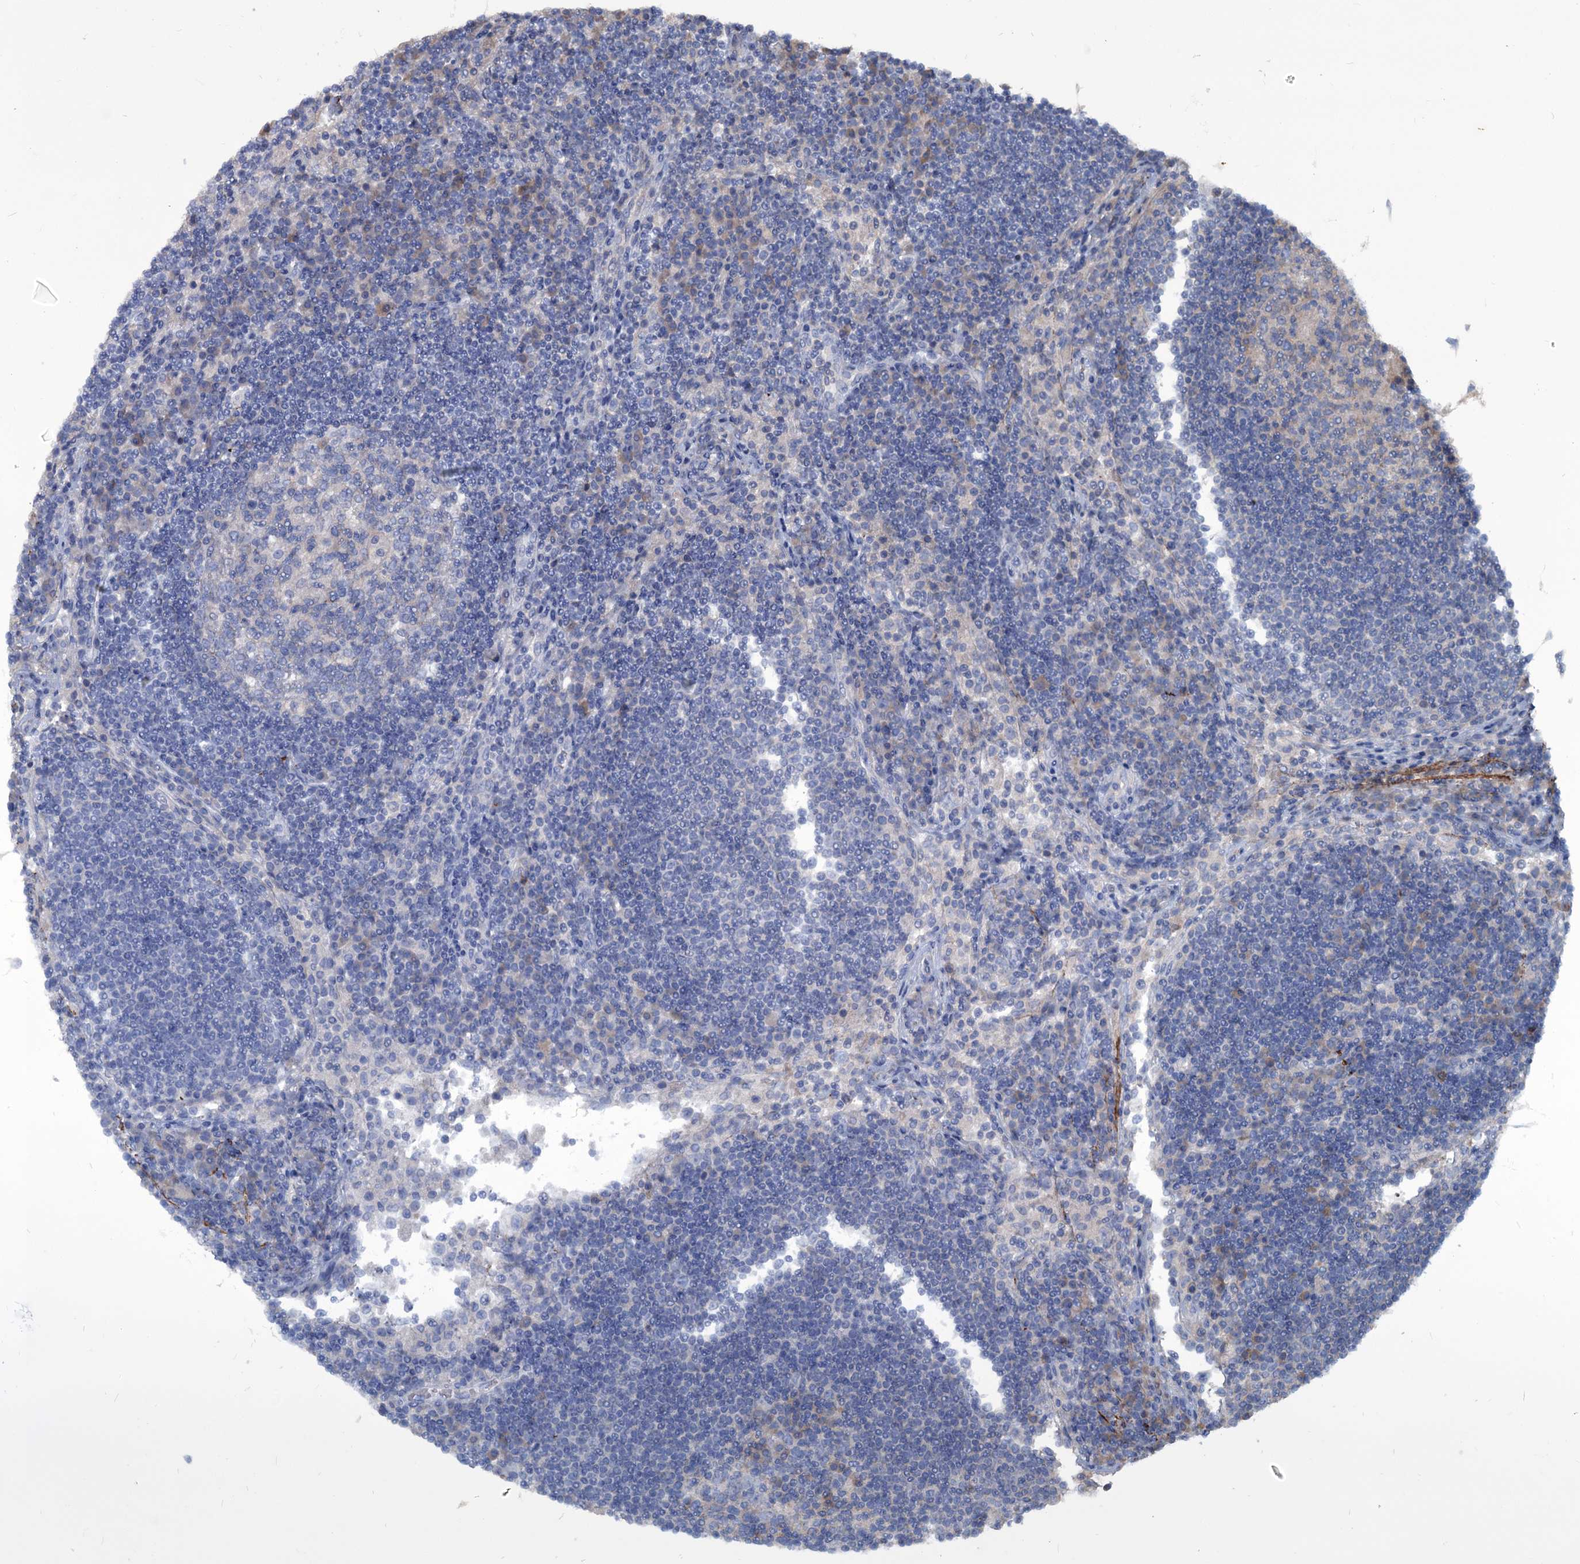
{"staining": {"intensity": "negative", "quantity": "none", "location": "none"}, "tissue": "lymph node", "cell_type": "Germinal center cells", "image_type": "normal", "snomed": [{"axis": "morphology", "description": "Normal tissue, NOS"}, {"axis": "topography", "description": "Lymph node"}], "caption": "Protein analysis of benign lymph node shows no significant positivity in germinal center cells. (Stains: DAB IHC with hematoxylin counter stain, Microscopy: brightfield microscopy at high magnification).", "gene": "URAD", "patient": {"sex": "female", "age": 53}}